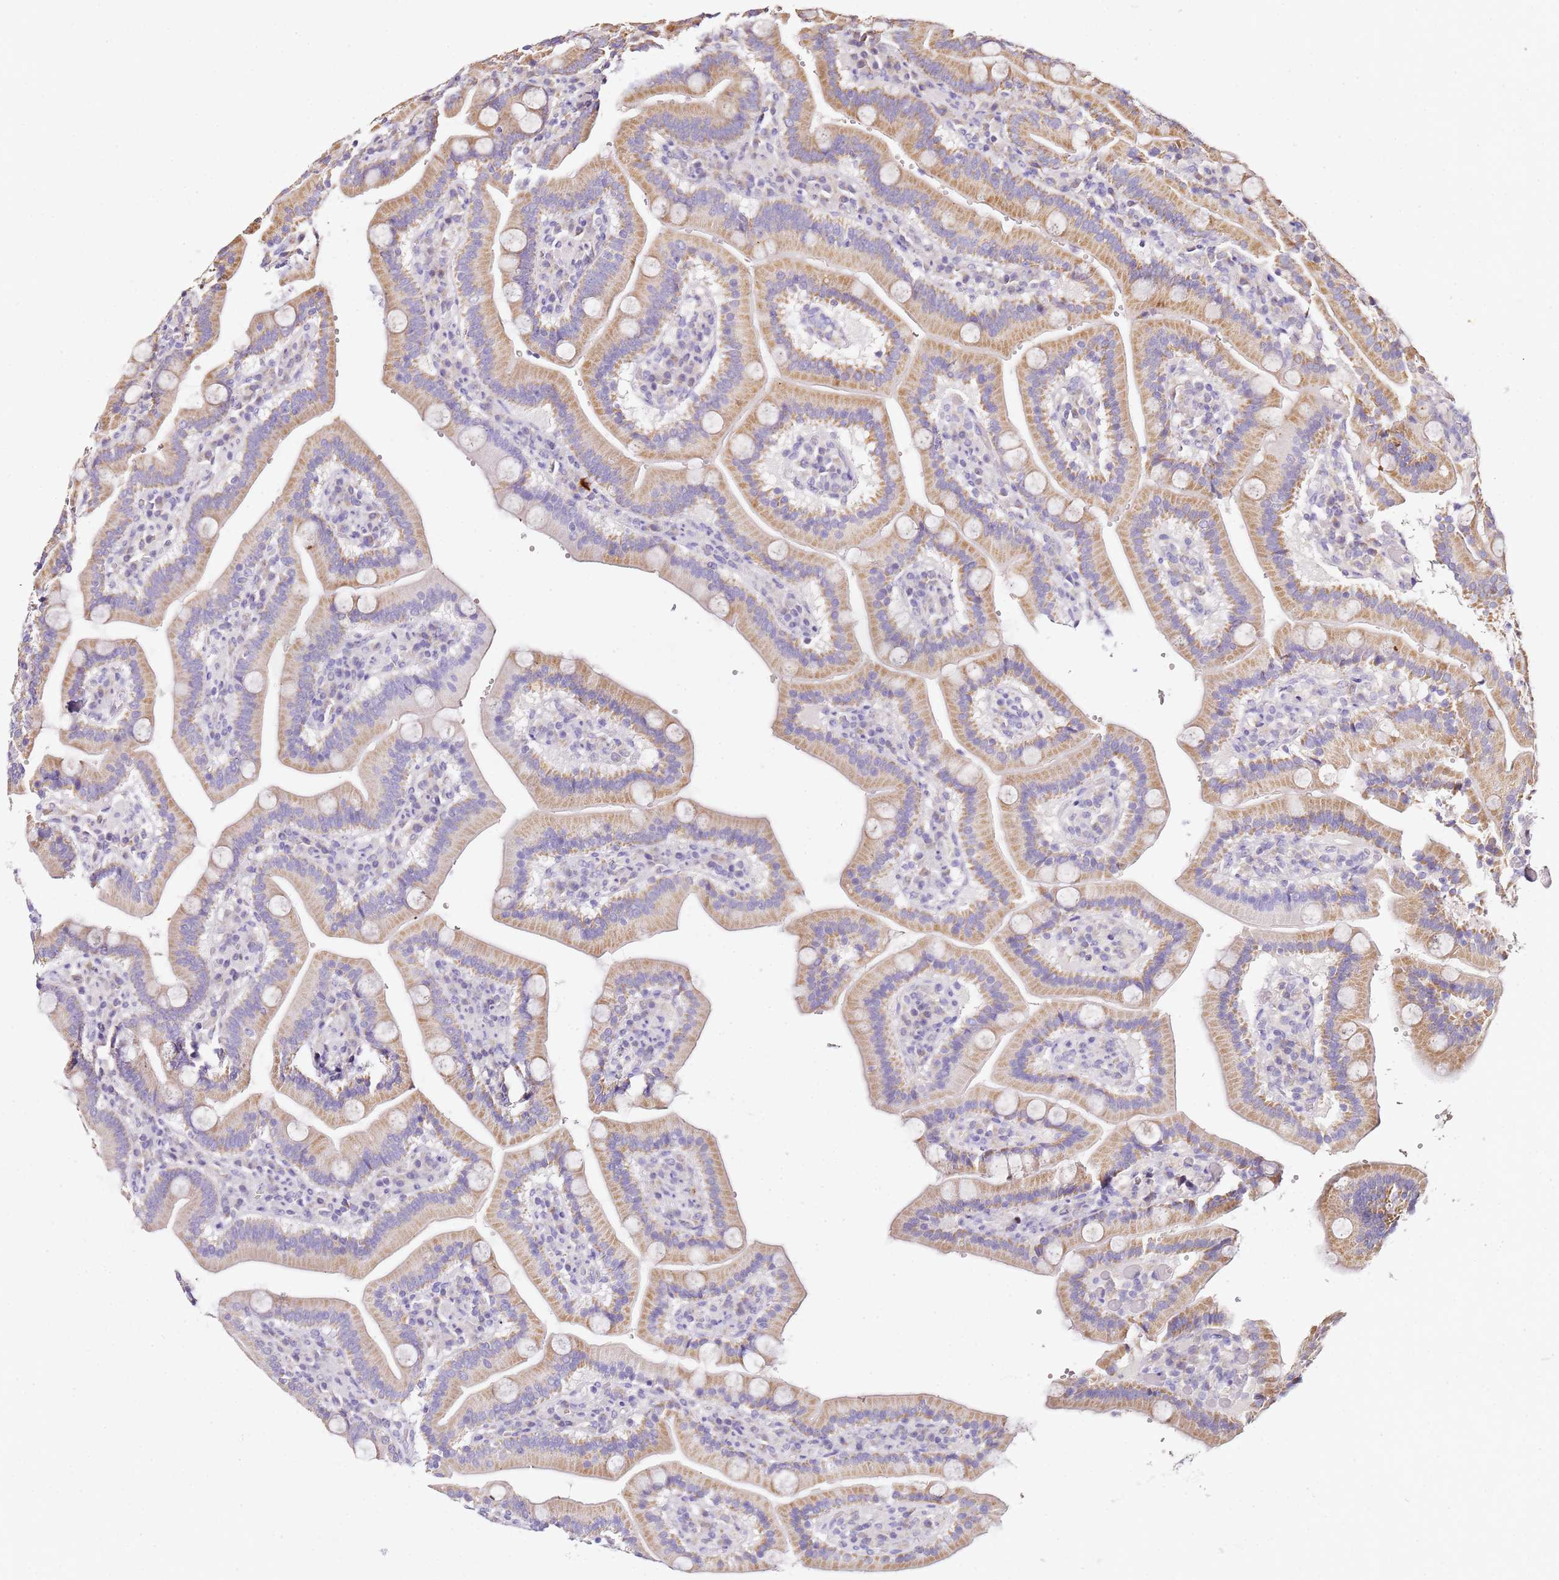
{"staining": {"intensity": "moderate", "quantity": "25%-75%", "location": "cytoplasmic/membranous"}, "tissue": "duodenum", "cell_type": "Glandular cells", "image_type": "normal", "snomed": [{"axis": "morphology", "description": "Normal tissue, NOS"}, {"axis": "topography", "description": "Duodenum"}], "caption": "Immunohistochemistry (DAB (3,3'-diaminobenzidine)) staining of unremarkable duodenum shows moderate cytoplasmic/membranous protein staining in approximately 25%-75% of glandular cells.", "gene": "OR2B11", "patient": {"sex": "female", "age": 62}}